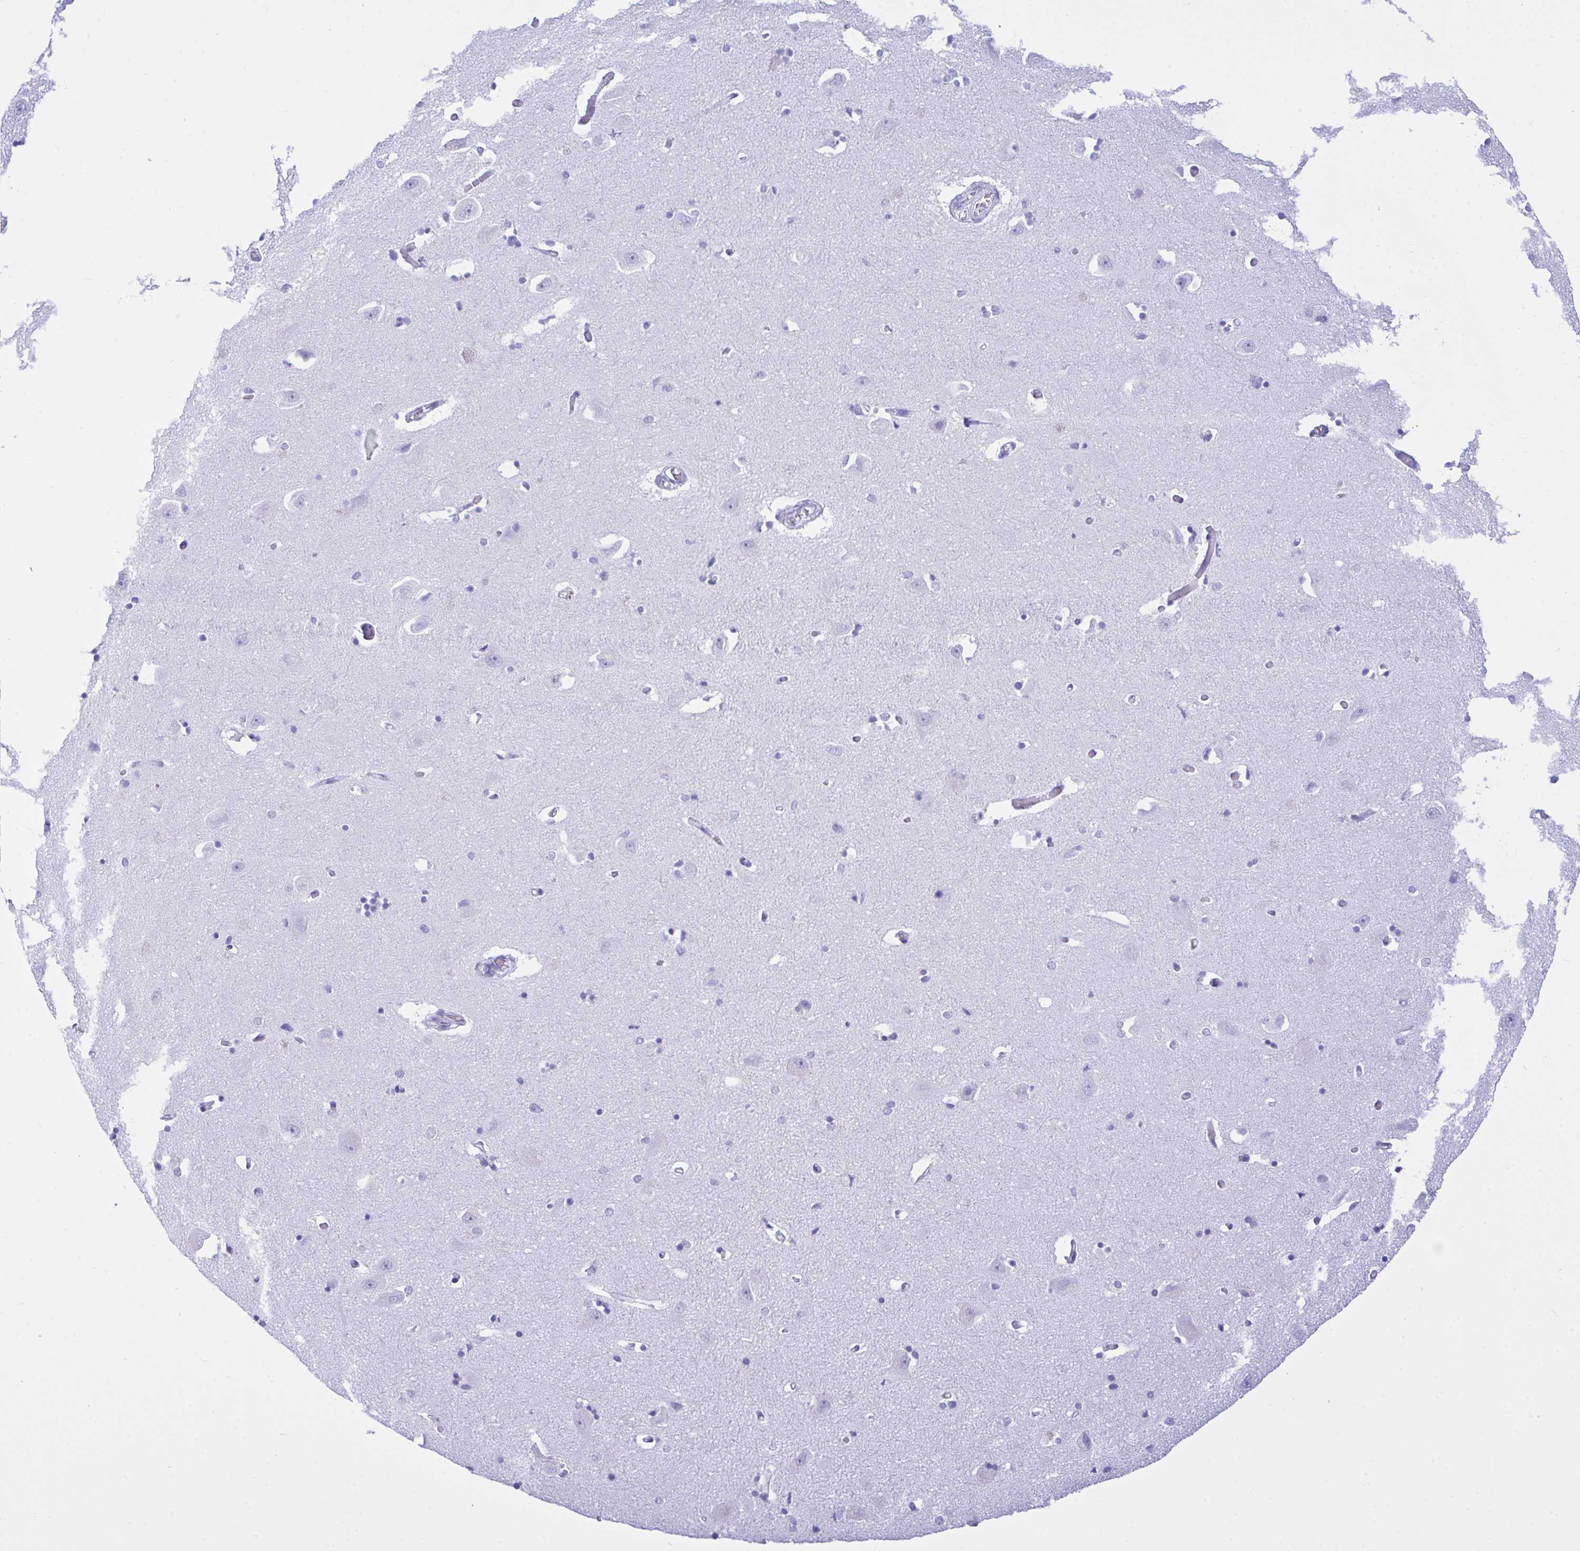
{"staining": {"intensity": "negative", "quantity": "none", "location": "none"}, "tissue": "caudate", "cell_type": "Glial cells", "image_type": "normal", "snomed": [{"axis": "morphology", "description": "Normal tissue, NOS"}, {"axis": "topography", "description": "Lateral ventricle wall"}, {"axis": "topography", "description": "Hippocampus"}], "caption": "This is a photomicrograph of immunohistochemistry staining of benign caudate, which shows no positivity in glial cells. (DAB IHC, high magnification).", "gene": "SELENOV", "patient": {"sex": "female", "age": 63}}